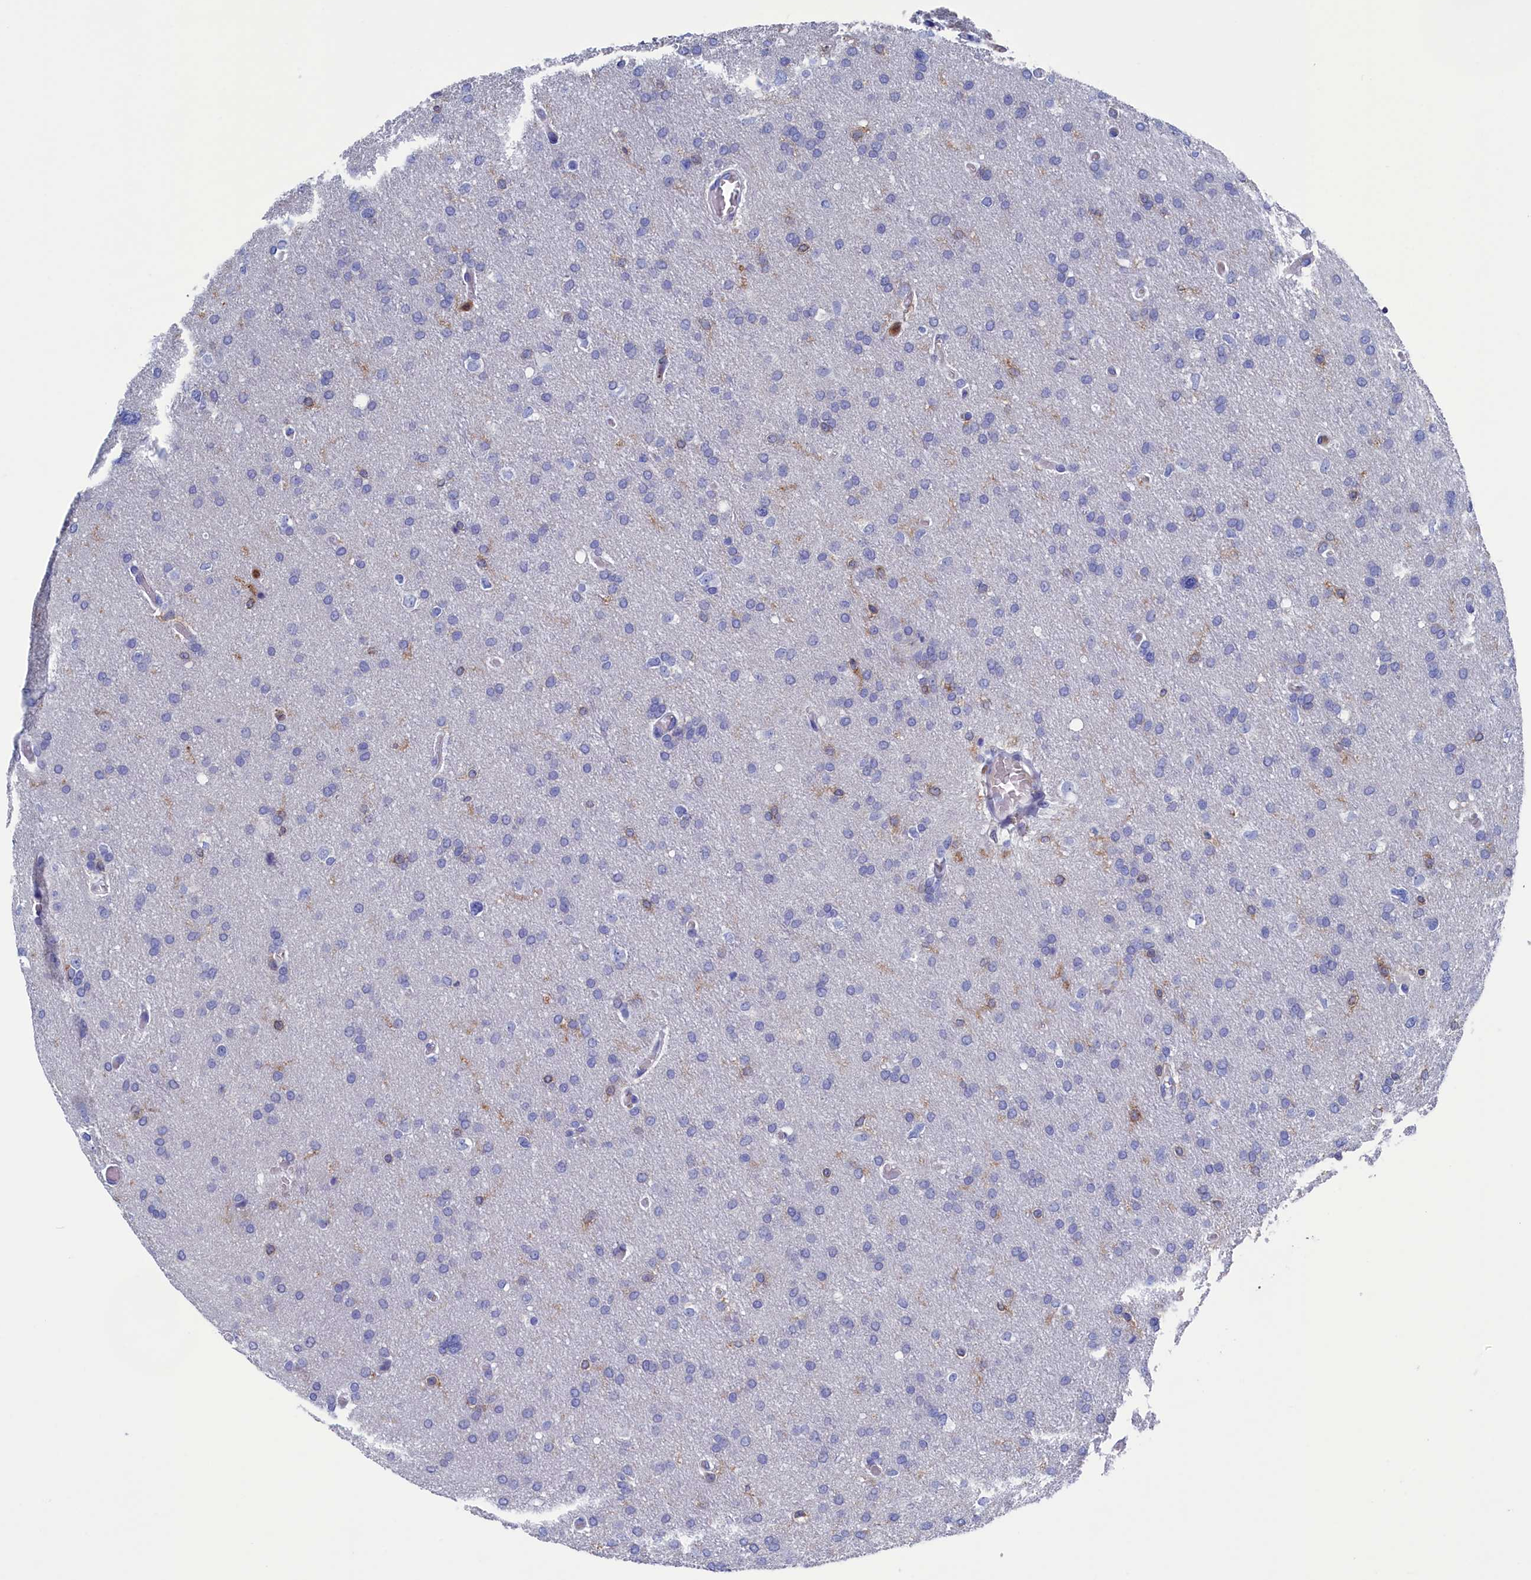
{"staining": {"intensity": "weak", "quantity": "<25%", "location": "cytoplasmic/membranous"}, "tissue": "glioma", "cell_type": "Tumor cells", "image_type": "cancer", "snomed": [{"axis": "morphology", "description": "Glioma, malignant, High grade"}, {"axis": "topography", "description": "Cerebral cortex"}], "caption": "Immunohistochemistry (IHC) image of human high-grade glioma (malignant) stained for a protein (brown), which exhibits no positivity in tumor cells. Nuclei are stained in blue.", "gene": "TYROBP", "patient": {"sex": "female", "age": 36}}